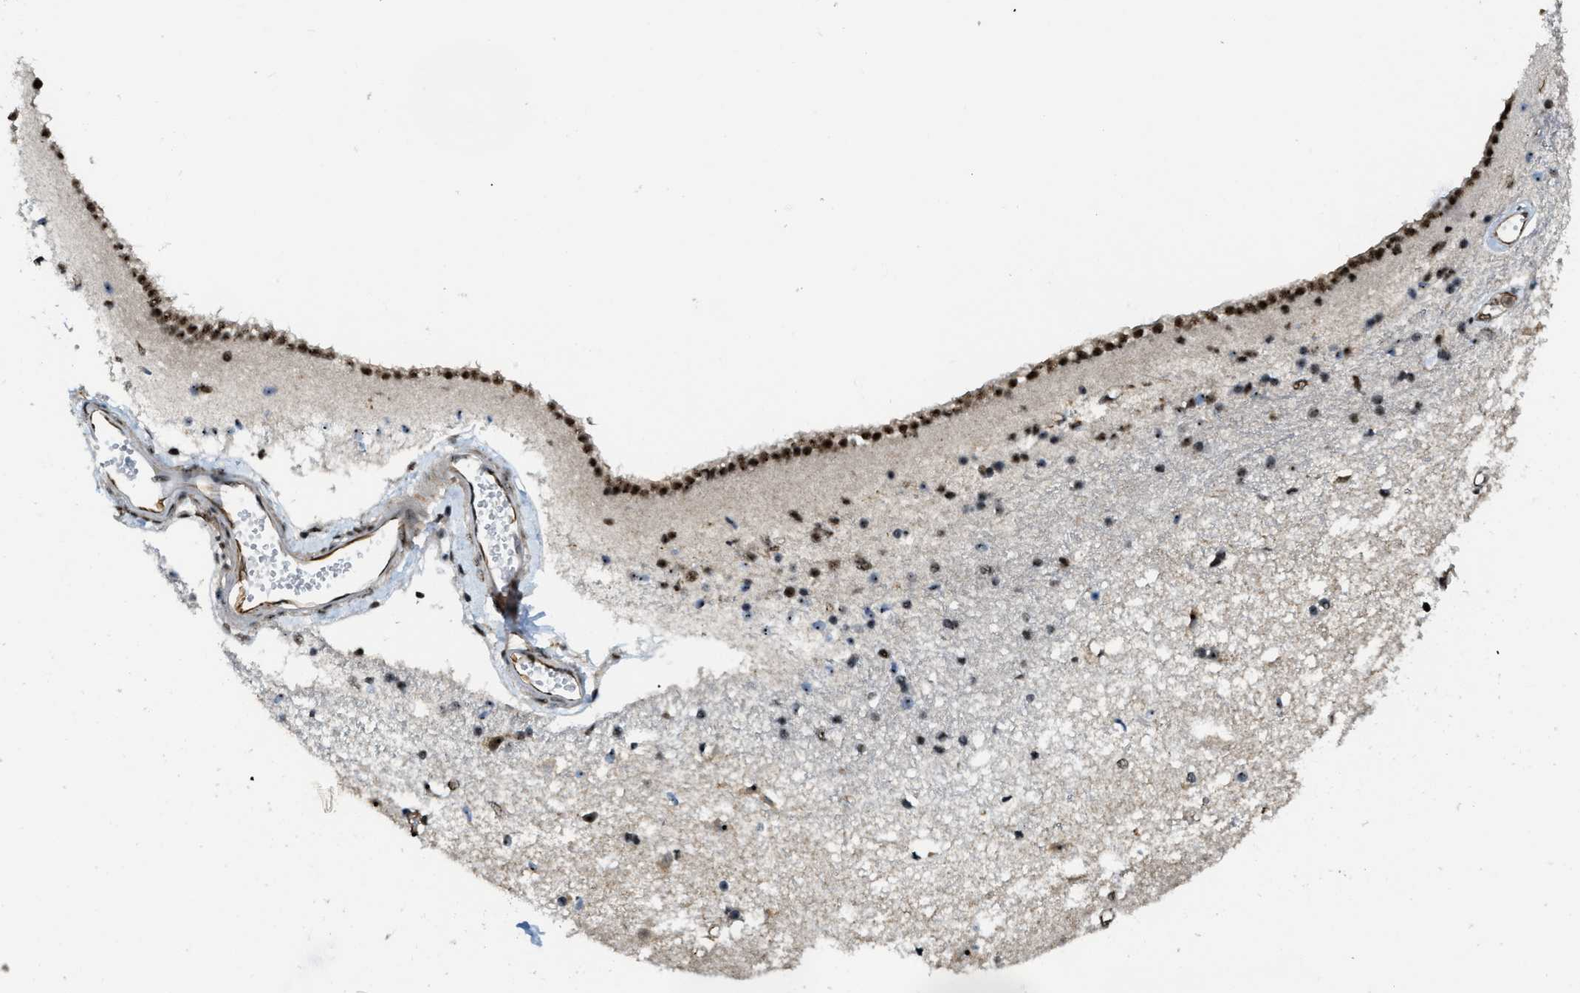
{"staining": {"intensity": "strong", "quantity": "<25%", "location": "nuclear"}, "tissue": "caudate", "cell_type": "Glial cells", "image_type": "normal", "snomed": [{"axis": "morphology", "description": "Normal tissue, NOS"}, {"axis": "topography", "description": "Lateral ventricle wall"}], "caption": "IHC (DAB (3,3'-diaminobenzidine)) staining of normal human caudate exhibits strong nuclear protein staining in about <25% of glial cells.", "gene": "E2F1", "patient": {"sex": "male", "age": 45}}